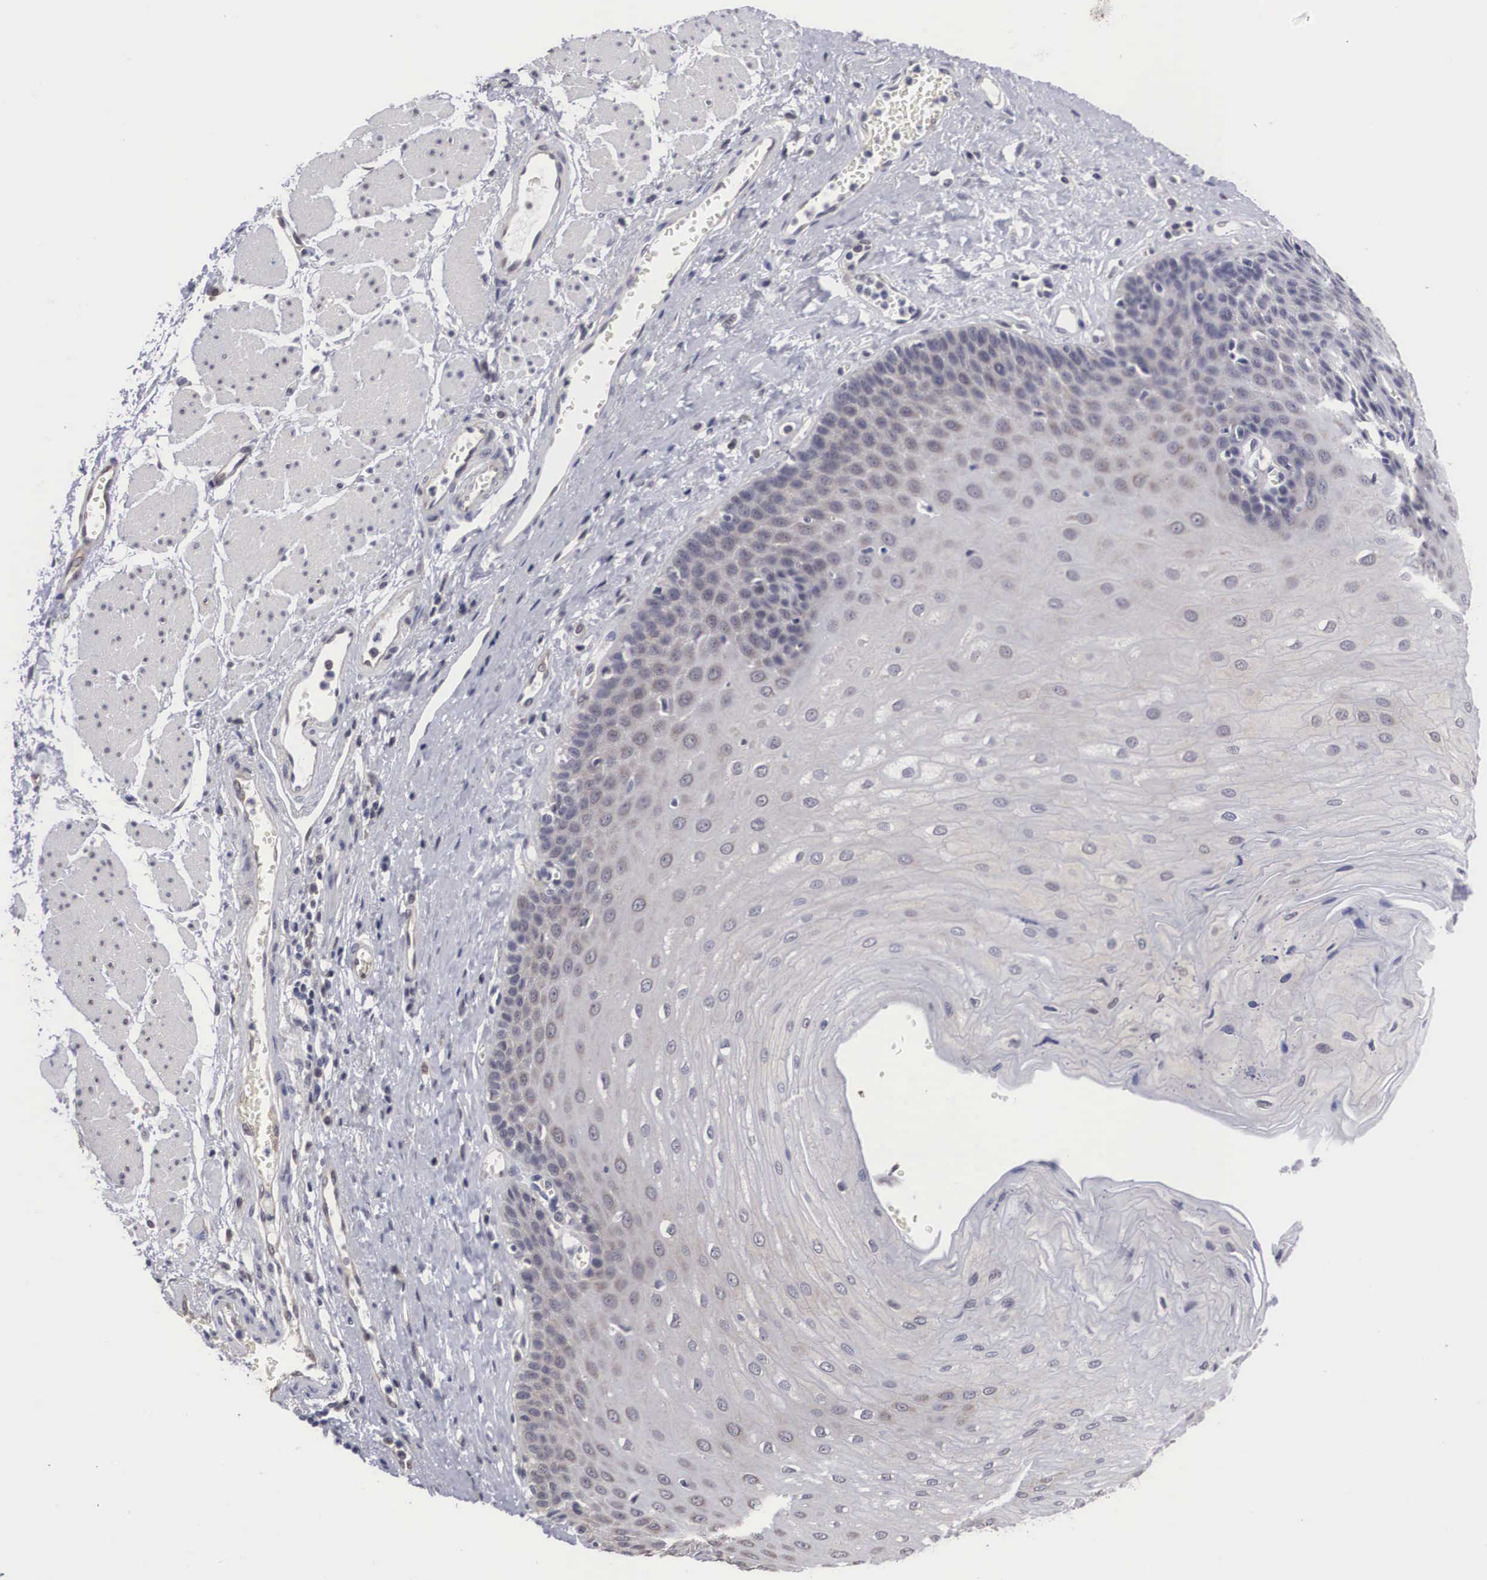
{"staining": {"intensity": "negative", "quantity": "none", "location": "none"}, "tissue": "esophagus", "cell_type": "Squamous epithelial cells", "image_type": "normal", "snomed": [{"axis": "morphology", "description": "Normal tissue, NOS"}, {"axis": "topography", "description": "Esophagus"}], "caption": "A high-resolution image shows immunohistochemistry (IHC) staining of benign esophagus, which displays no significant positivity in squamous epithelial cells. Nuclei are stained in blue.", "gene": "OTX2", "patient": {"sex": "male", "age": 65}}